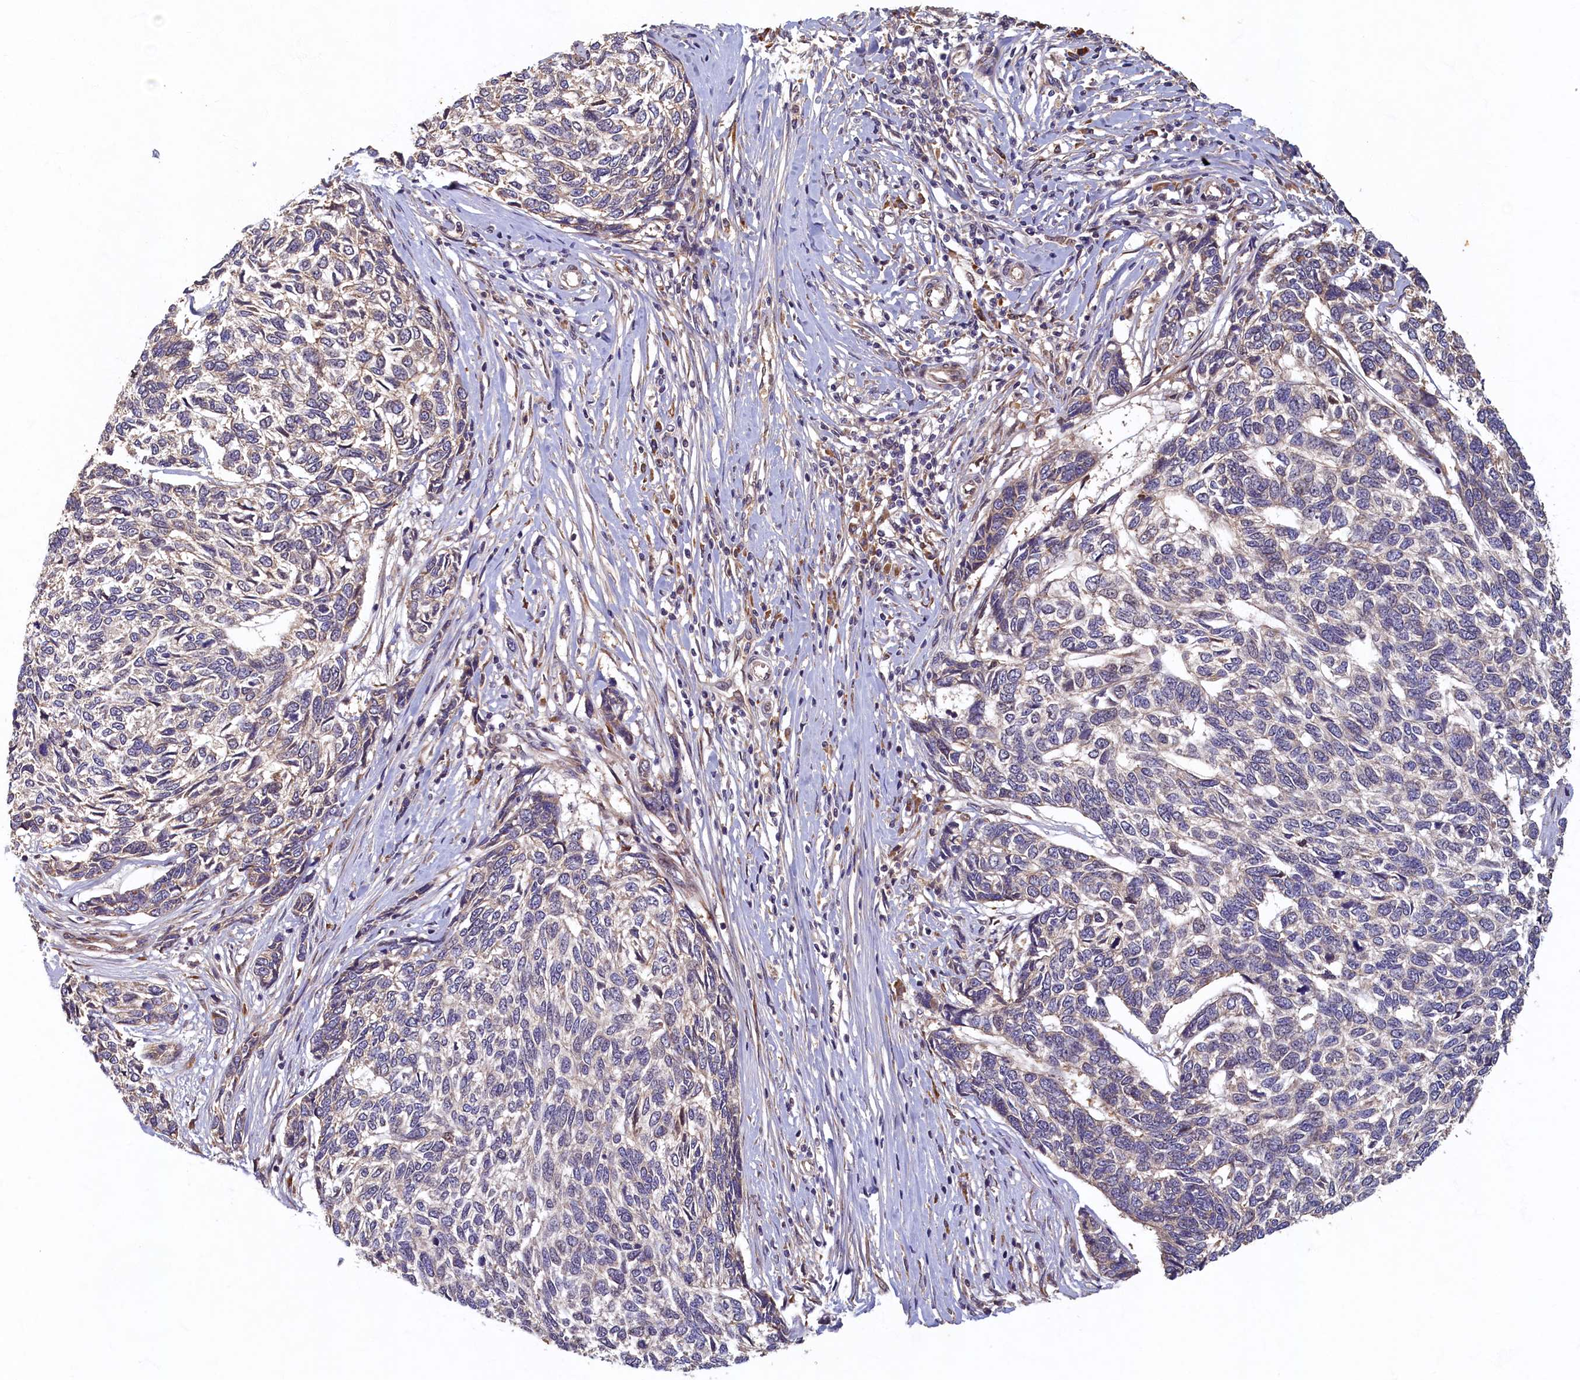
{"staining": {"intensity": "negative", "quantity": "none", "location": "none"}, "tissue": "skin cancer", "cell_type": "Tumor cells", "image_type": "cancer", "snomed": [{"axis": "morphology", "description": "Basal cell carcinoma"}, {"axis": "topography", "description": "Skin"}], "caption": "Skin basal cell carcinoma was stained to show a protein in brown. There is no significant positivity in tumor cells.", "gene": "LCMT2", "patient": {"sex": "female", "age": 65}}